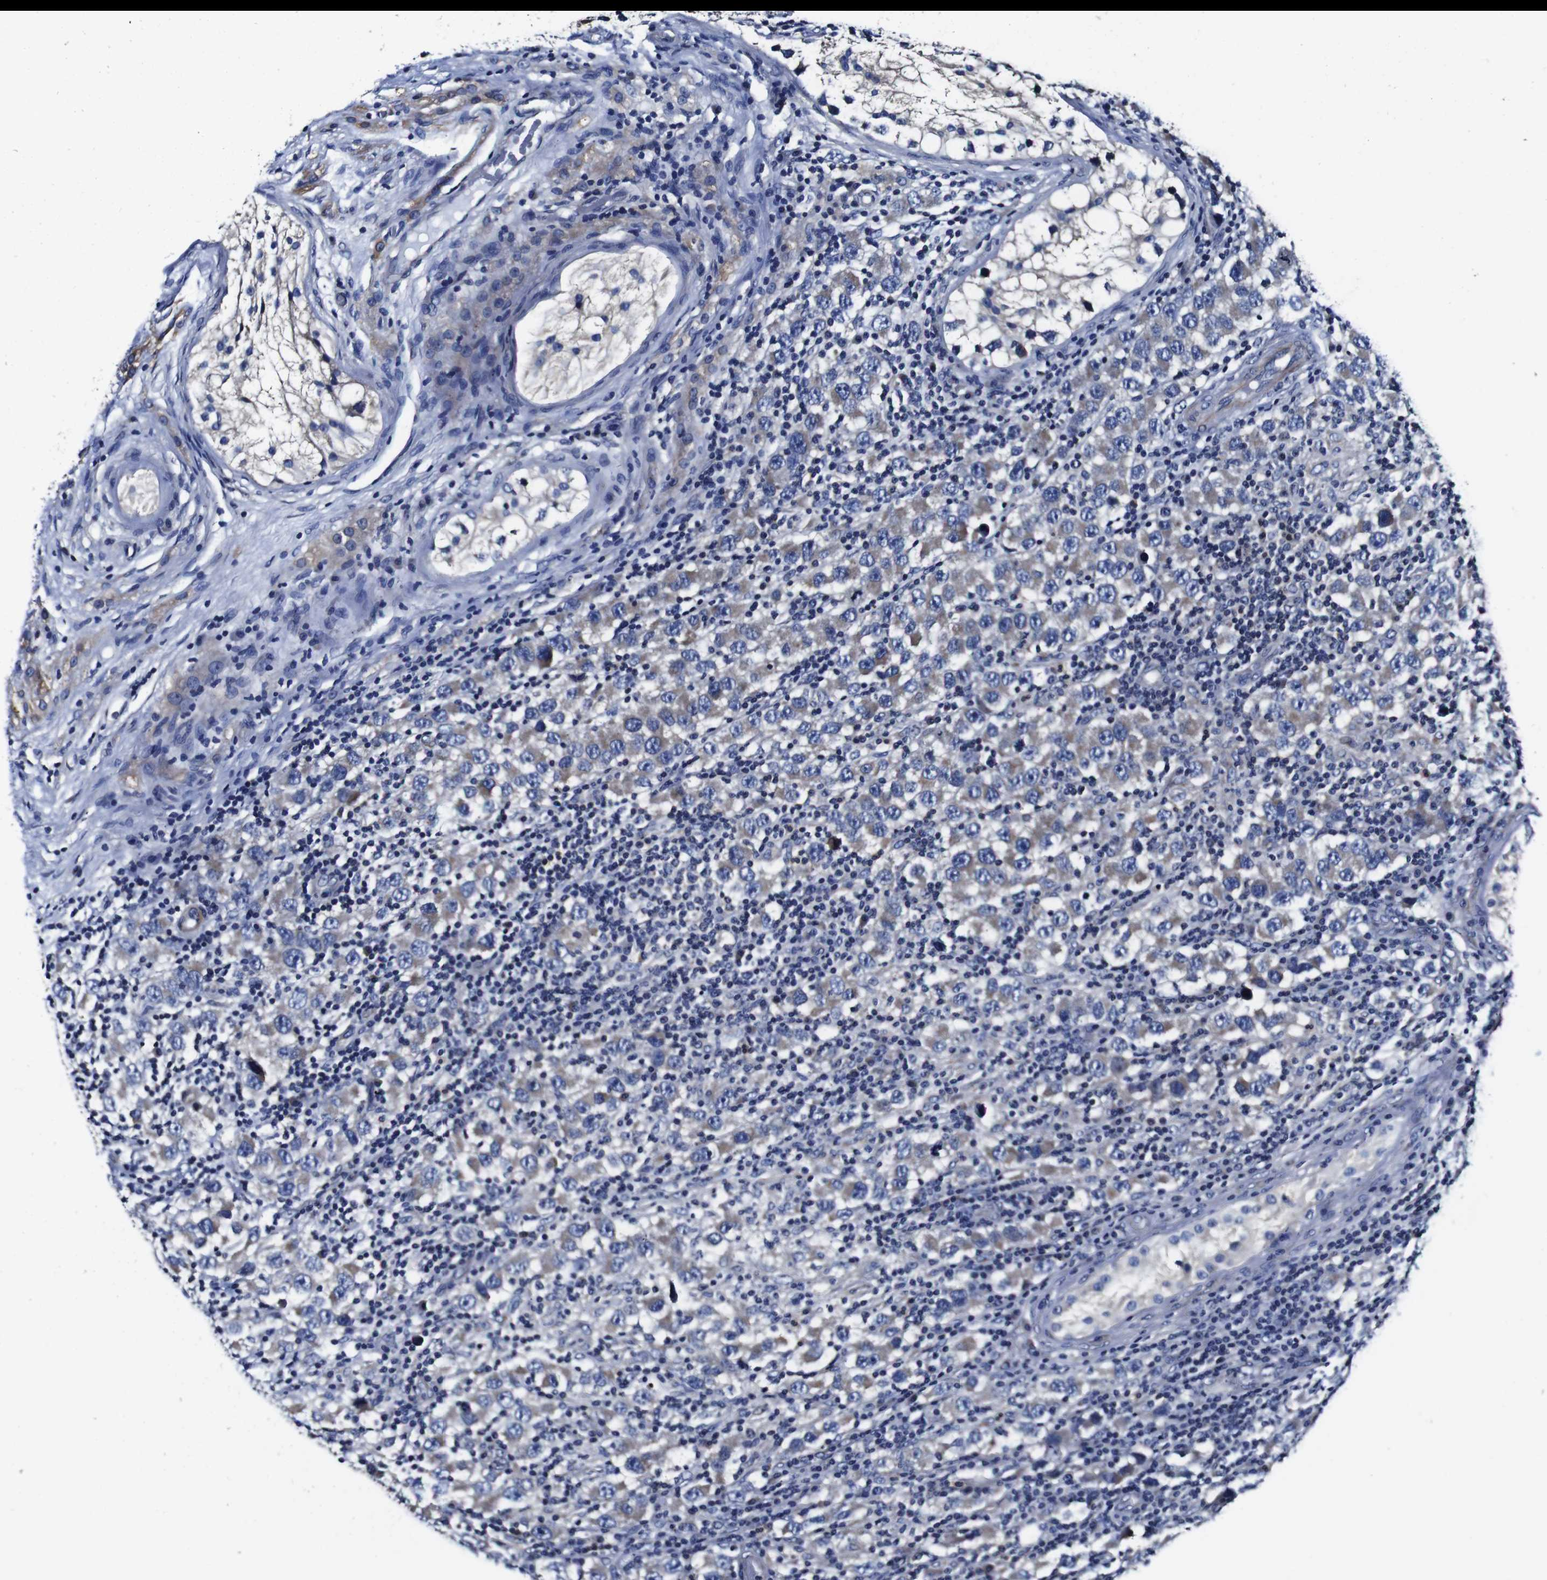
{"staining": {"intensity": "negative", "quantity": "none", "location": "none"}, "tissue": "testis cancer", "cell_type": "Tumor cells", "image_type": "cancer", "snomed": [{"axis": "morphology", "description": "Carcinoma, Embryonal, NOS"}, {"axis": "topography", "description": "Testis"}], "caption": "Testis cancer stained for a protein using IHC exhibits no staining tumor cells.", "gene": "PDCD6IP", "patient": {"sex": "male", "age": 21}}